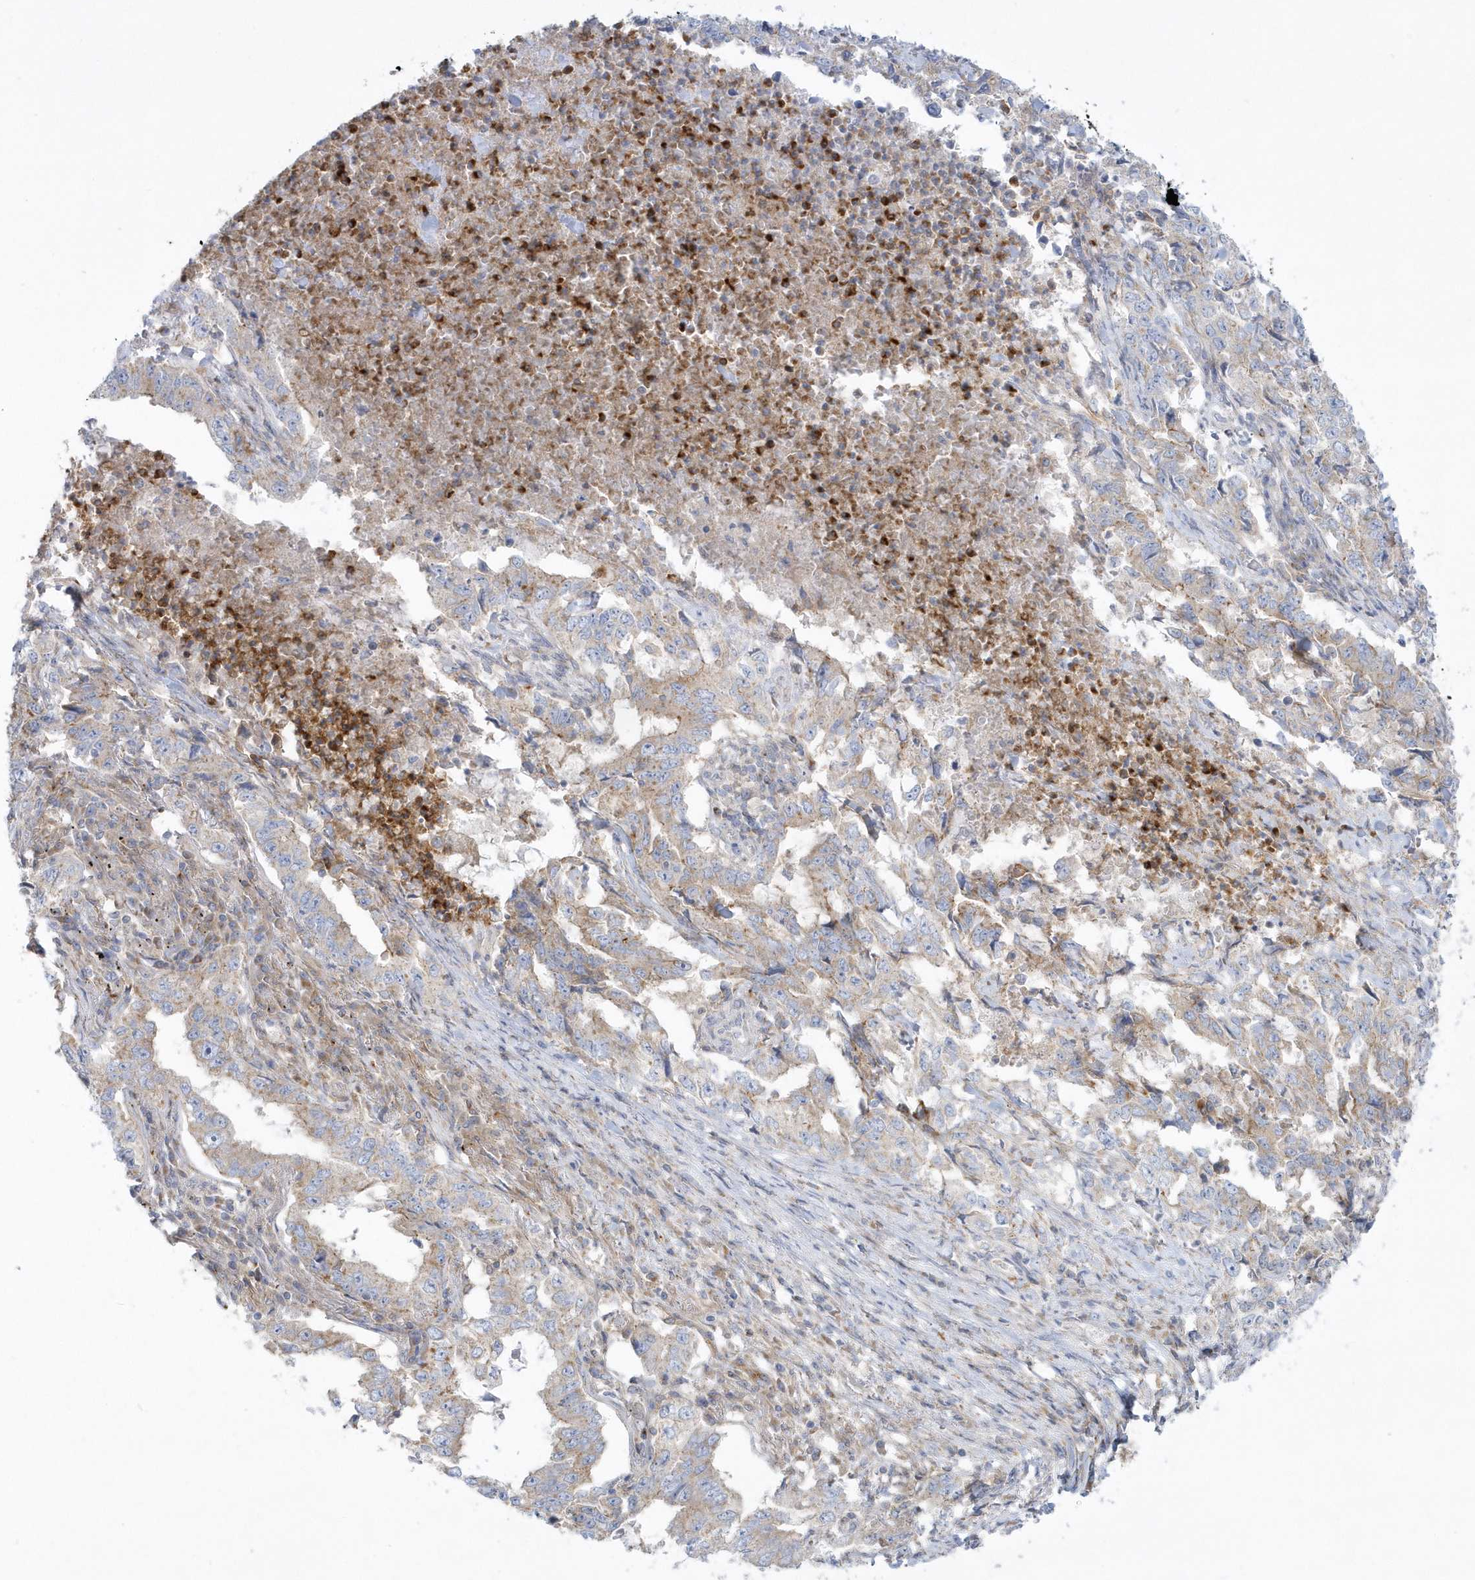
{"staining": {"intensity": "moderate", "quantity": "25%-75%", "location": "cytoplasmic/membranous"}, "tissue": "lung cancer", "cell_type": "Tumor cells", "image_type": "cancer", "snomed": [{"axis": "morphology", "description": "Adenocarcinoma, NOS"}, {"axis": "topography", "description": "Lung"}], "caption": "Lung cancer stained with immunohistochemistry (IHC) reveals moderate cytoplasmic/membranous expression in approximately 25%-75% of tumor cells.", "gene": "DNAJC18", "patient": {"sex": "female", "age": 51}}